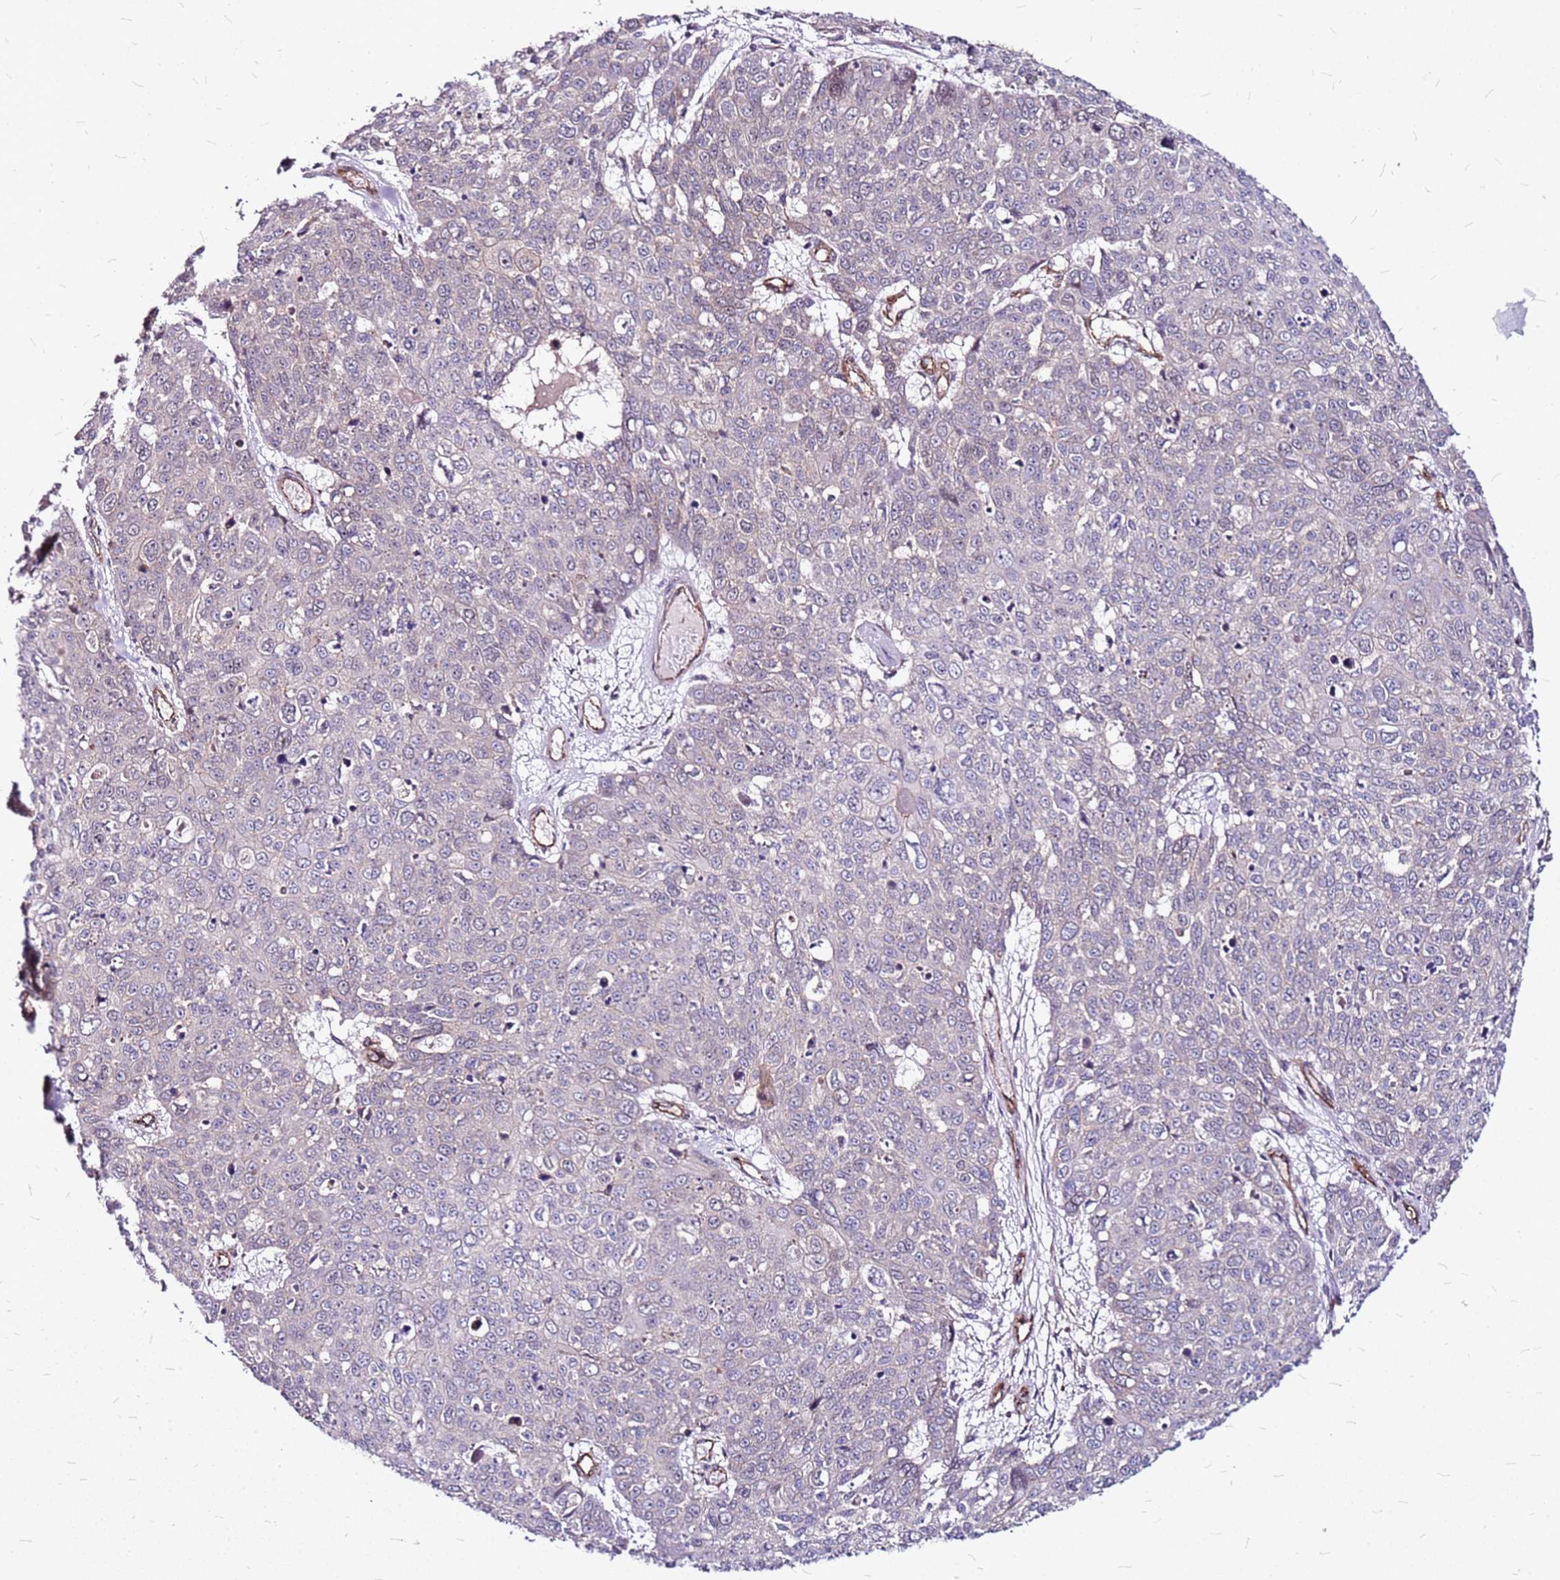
{"staining": {"intensity": "negative", "quantity": "none", "location": "none"}, "tissue": "skin cancer", "cell_type": "Tumor cells", "image_type": "cancer", "snomed": [{"axis": "morphology", "description": "Squamous cell carcinoma, NOS"}, {"axis": "topography", "description": "Skin"}], "caption": "Skin cancer was stained to show a protein in brown. There is no significant expression in tumor cells.", "gene": "TOPAZ1", "patient": {"sex": "male", "age": 71}}